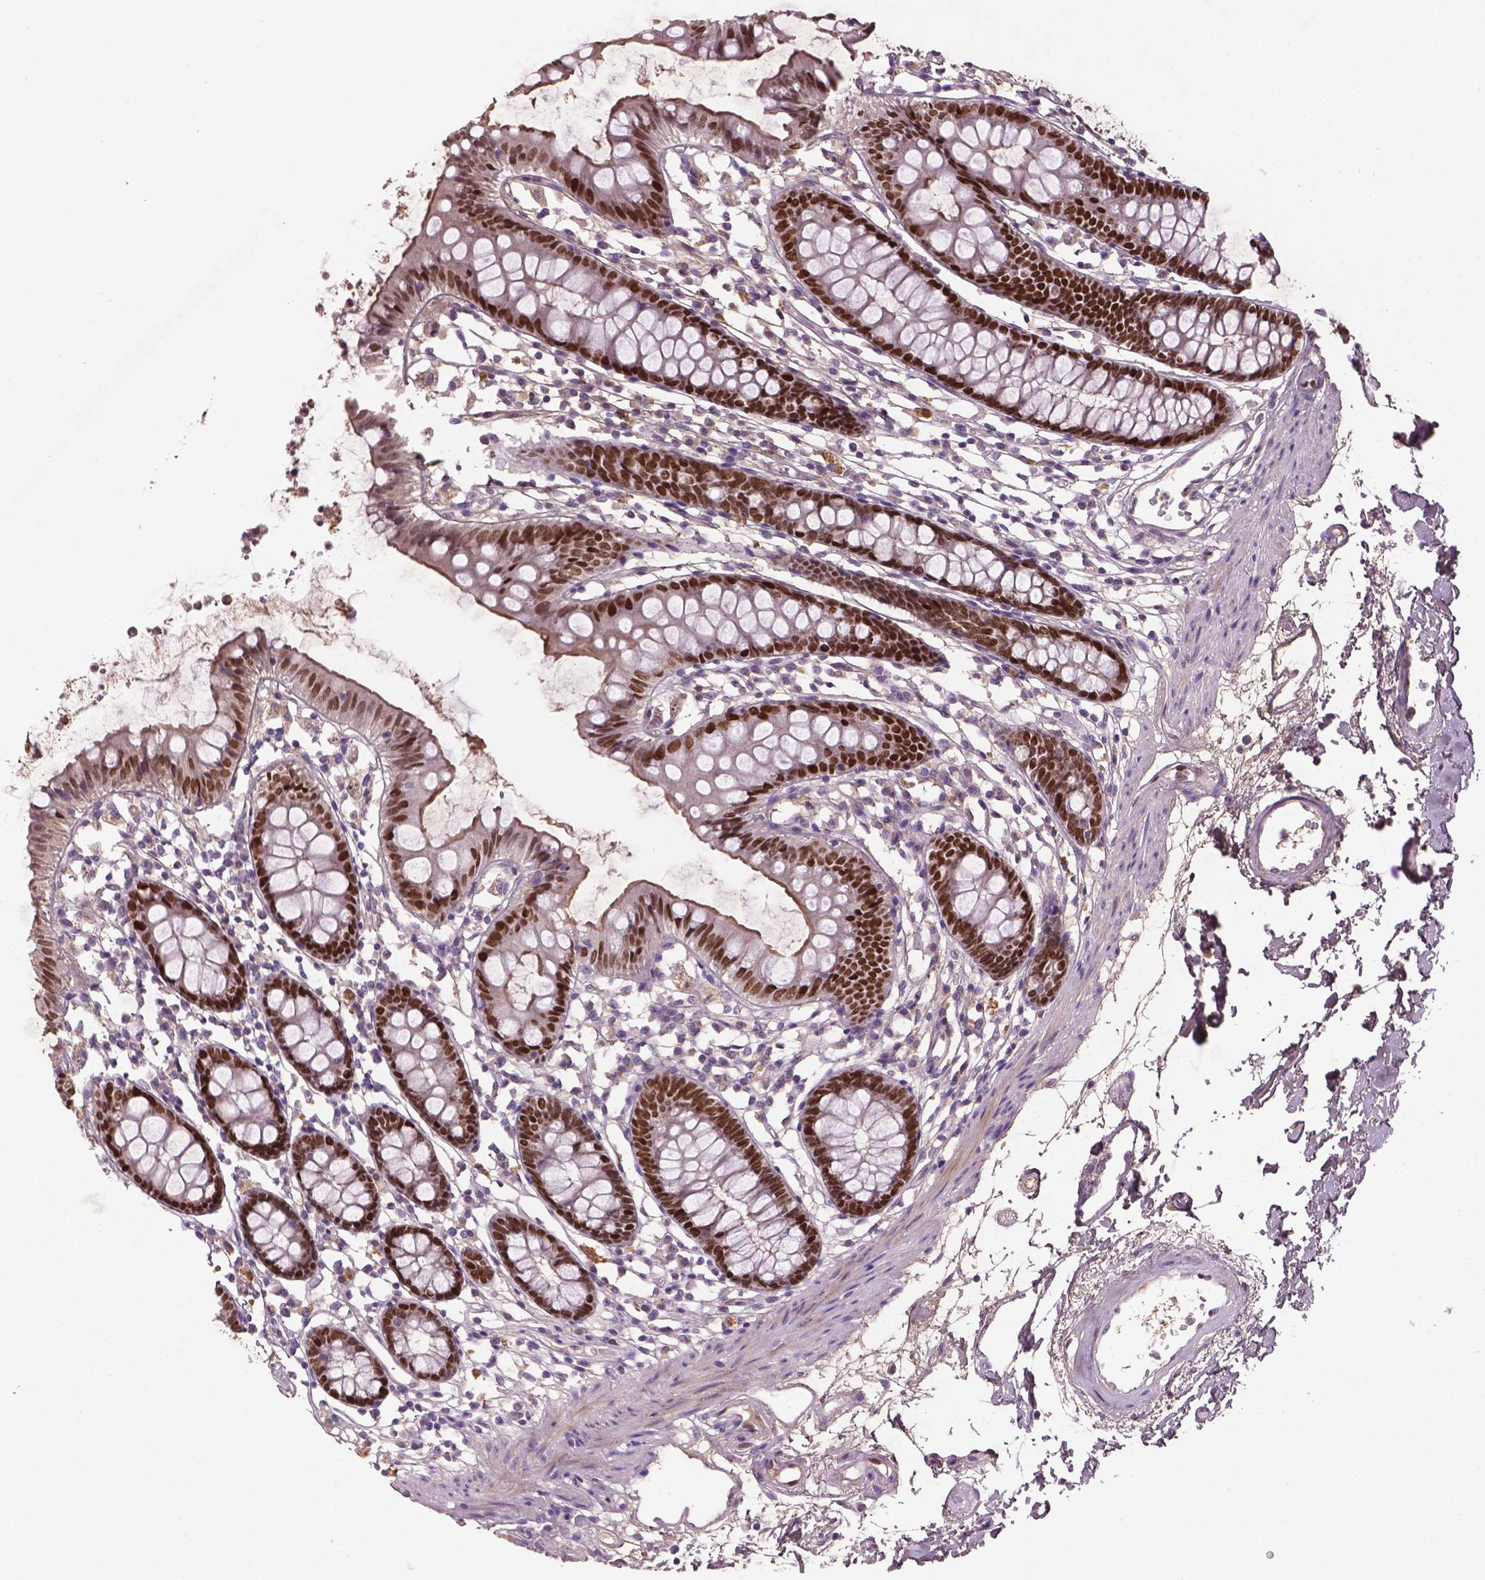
{"staining": {"intensity": "moderate", "quantity": "<25%", "location": "nuclear"}, "tissue": "colon", "cell_type": "Endothelial cells", "image_type": "normal", "snomed": [{"axis": "morphology", "description": "Normal tissue, NOS"}, {"axis": "topography", "description": "Colon"}], "caption": "An IHC photomicrograph of benign tissue is shown. Protein staining in brown shows moderate nuclear positivity in colon within endothelial cells.", "gene": "SOX17", "patient": {"sex": "female", "age": 84}}